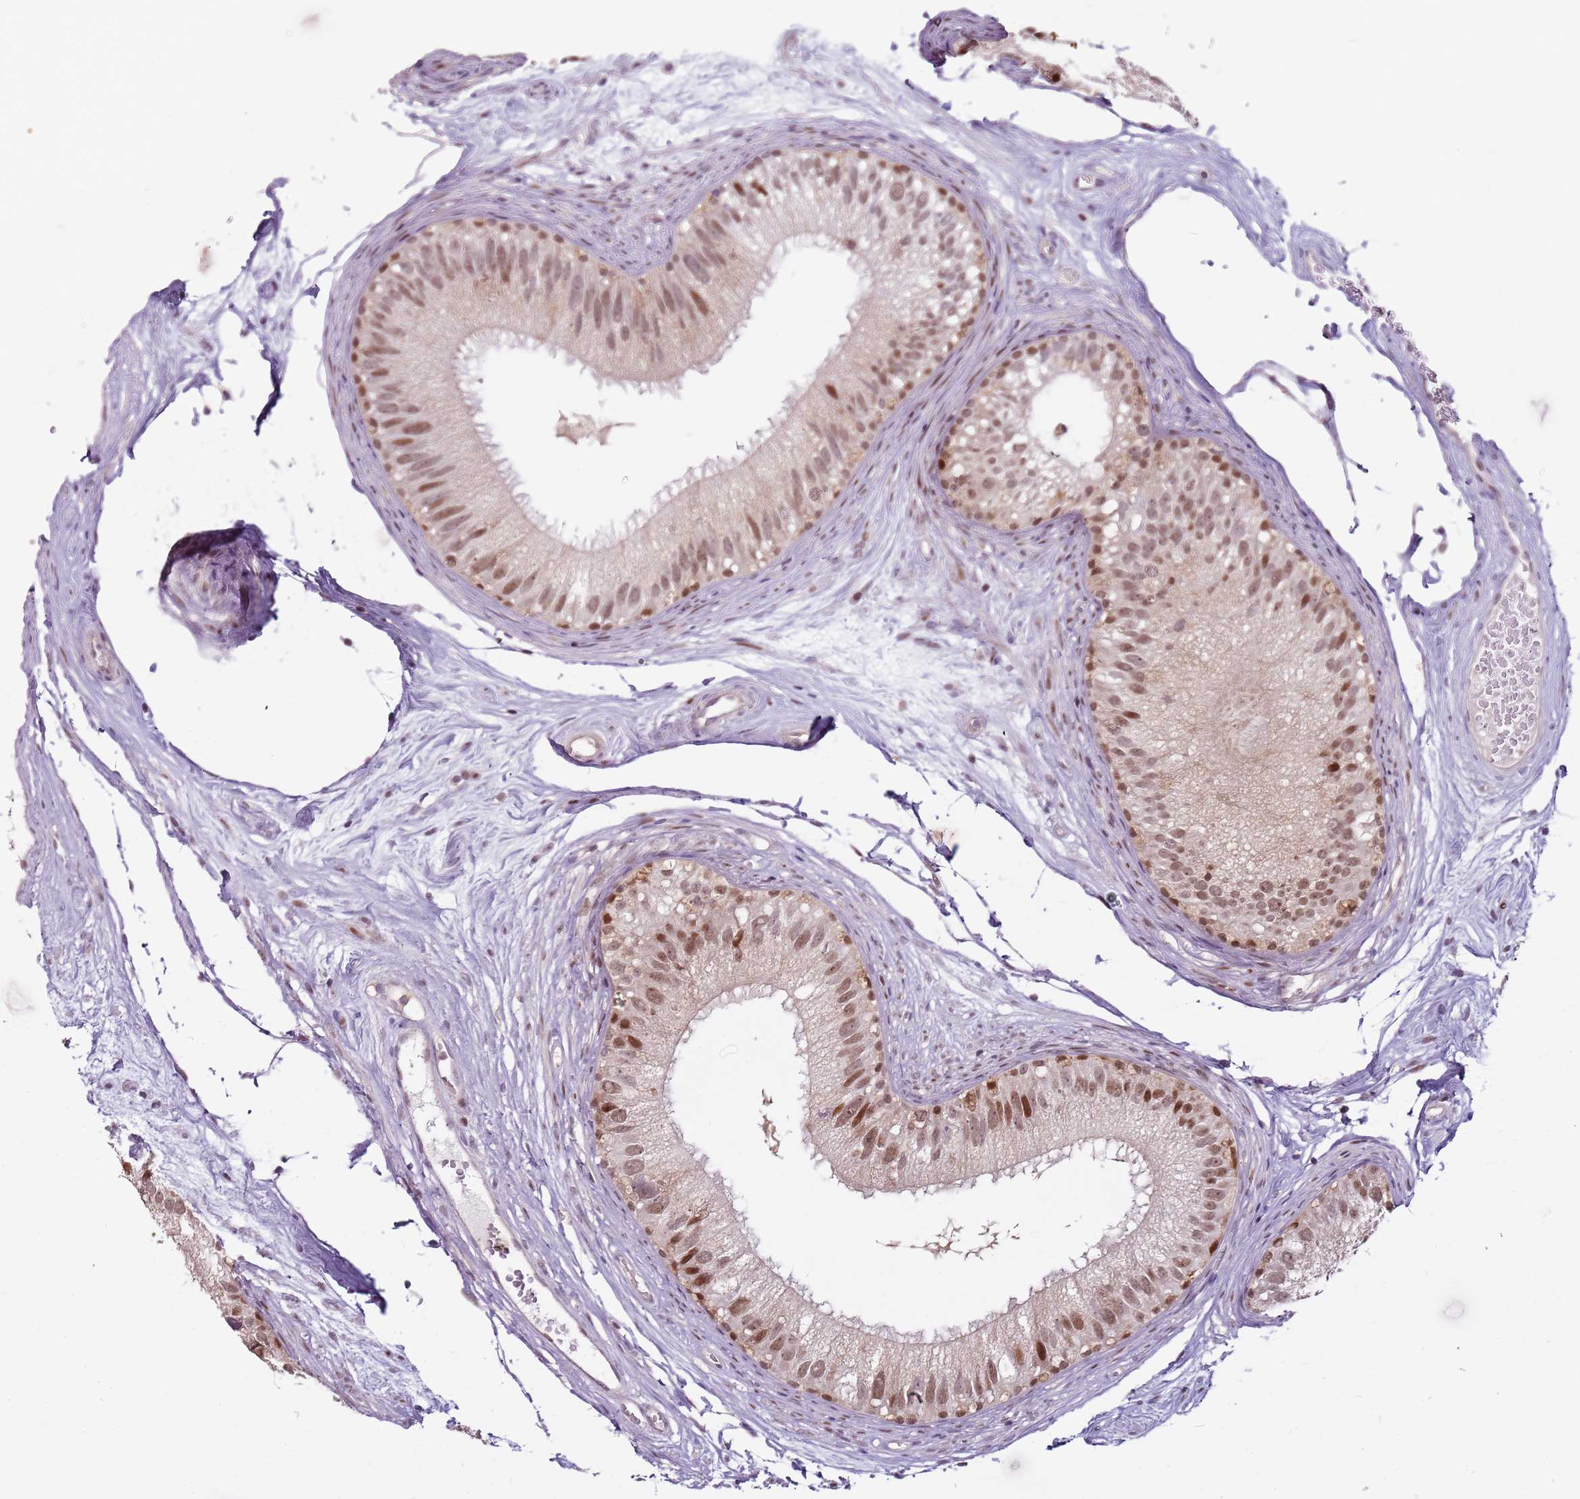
{"staining": {"intensity": "strong", "quantity": "25%-75%", "location": "nuclear"}, "tissue": "epididymis", "cell_type": "Glandular cells", "image_type": "normal", "snomed": [{"axis": "morphology", "description": "Normal tissue, NOS"}, {"axis": "topography", "description": "Epididymis"}], "caption": "Epididymis stained with a protein marker shows strong staining in glandular cells.", "gene": "GSTO2", "patient": {"sex": "male", "age": 77}}